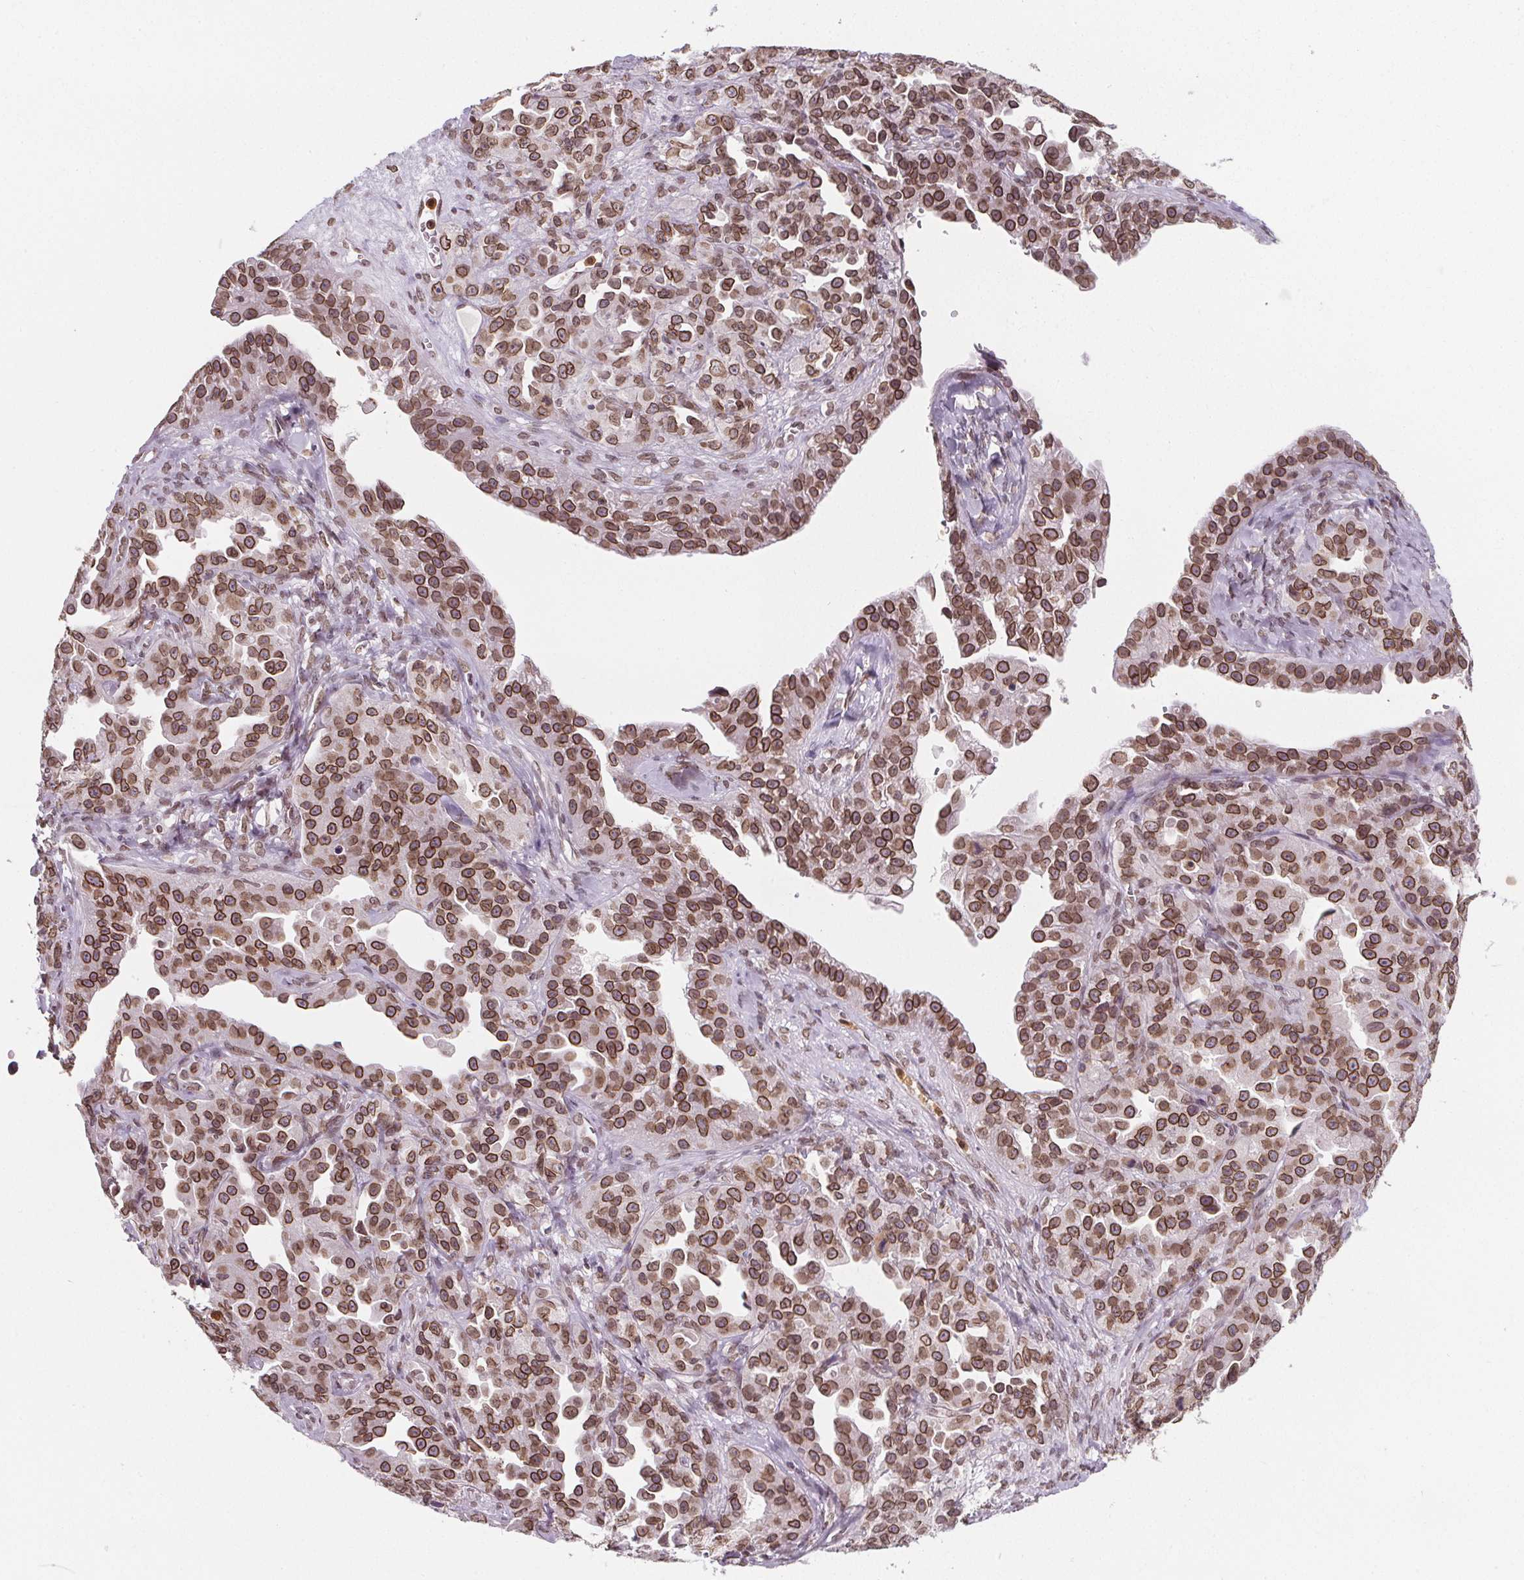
{"staining": {"intensity": "moderate", "quantity": ">75%", "location": "cytoplasmic/membranous,nuclear"}, "tissue": "ovarian cancer", "cell_type": "Tumor cells", "image_type": "cancer", "snomed": [{"axis": "morphology", "description": "Cystadenocarcinoma, serous, NOS"}, {"axis": "topography", "description": "Ovary"}], "caption": "Tumor cells reveal medium levels of moderate cytoplasmic/membranous and nuclear staining in about >75% of cells in human ovarian serous cystadenocarcinoma.", "gene": "TTC39C", "patient": {"sex": "female", "age": 75}}